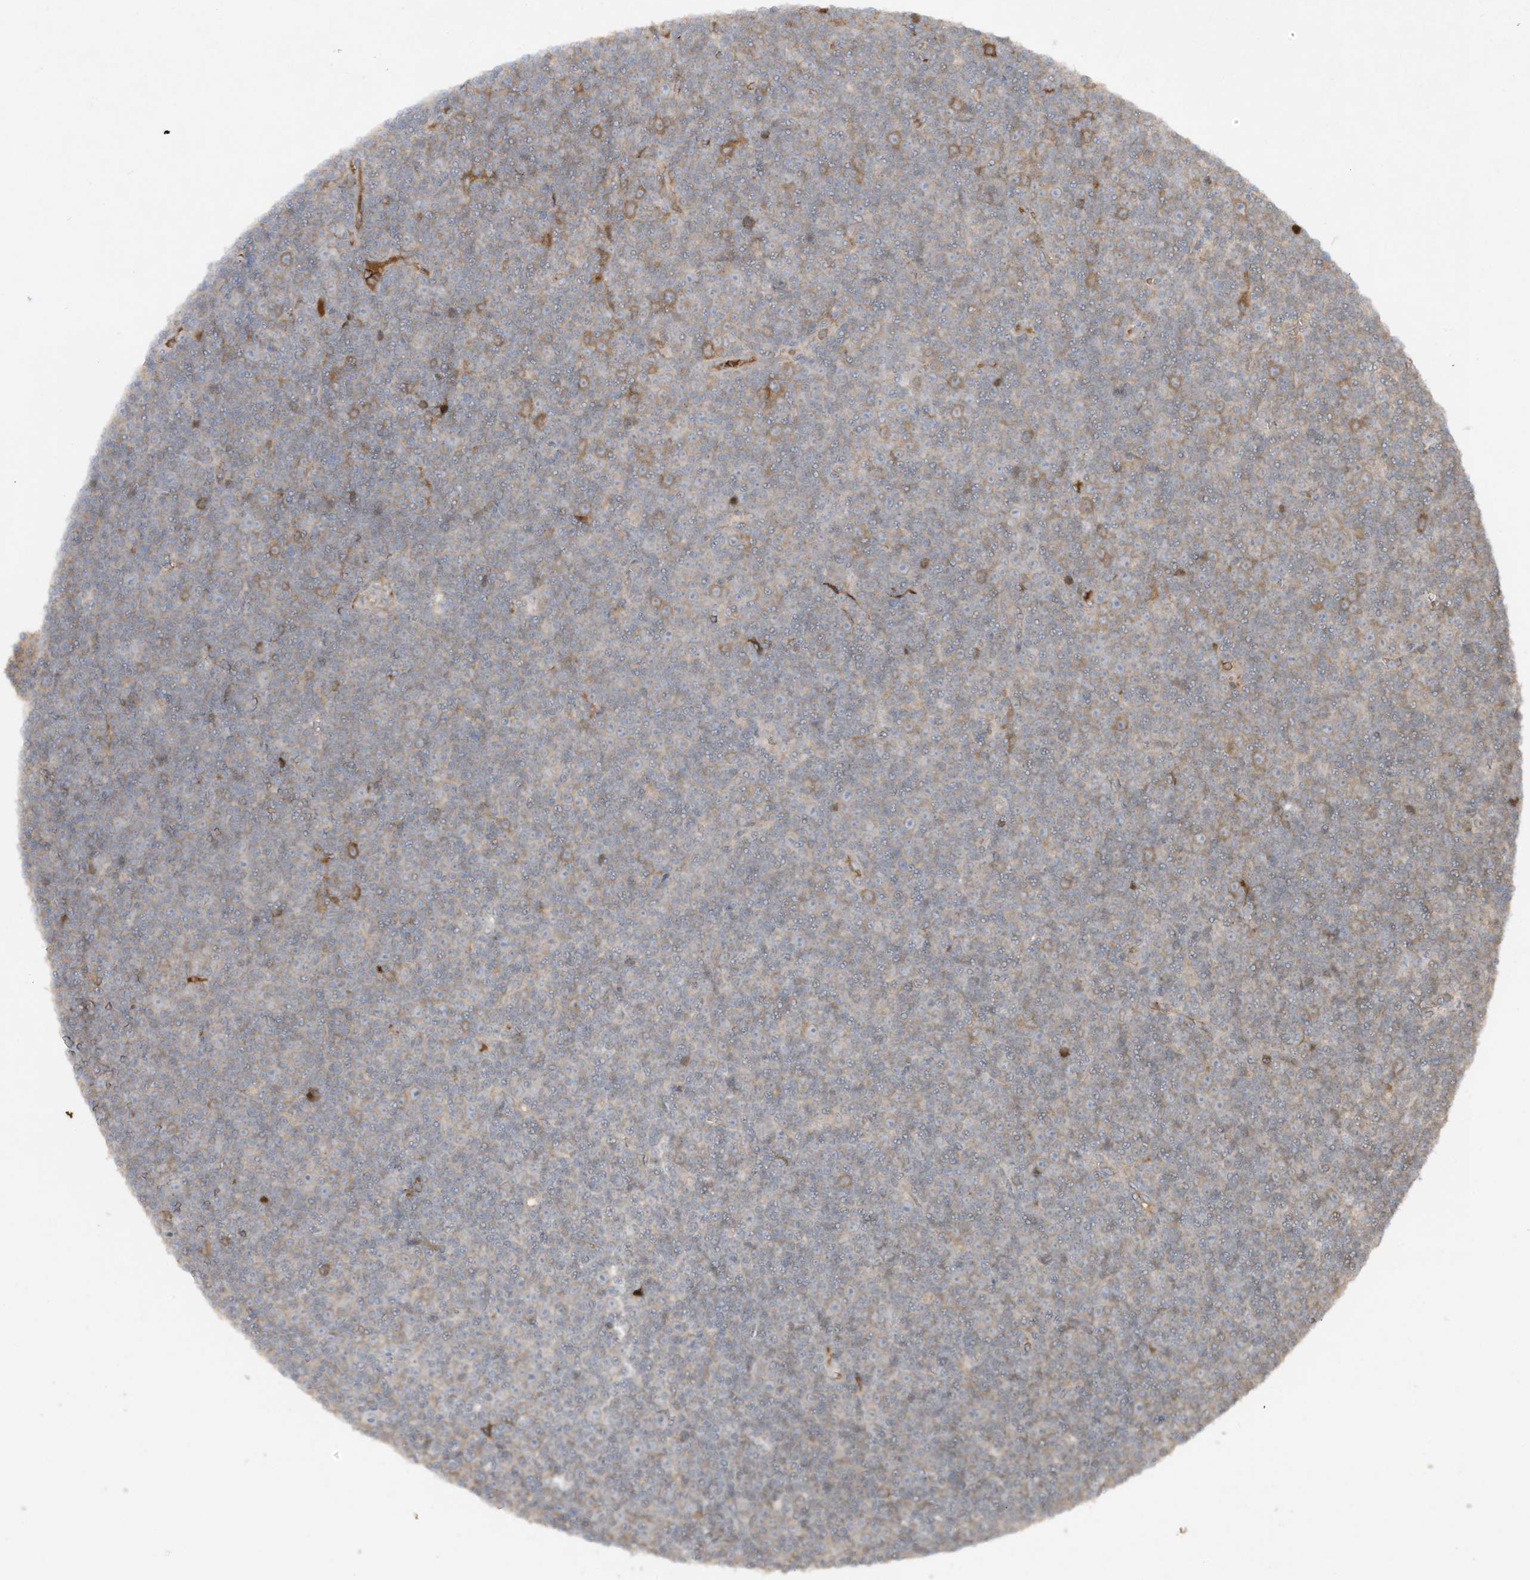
{"staining": {"intensity": "moderate", "quantity": "<25%", "location": "cytoplasmic/membranous"}, "tissue": "lymphoma", "cell_type": "Tumor cells", "image_type": "cancer", "snomed": [{"axis": "morphology", "description": "Malignant lymphoma, non-Hodgkin's type, Low grade"}, {"axis": "topography", "description": "Lymph node"}], "caption": "Immunohistochemical staining of human low-grade malignant lymphoma, non-Hodgkin's type reveals low levels of moderate cytoplasmic/membranous expression in about <25% of tumor cells. (Stains: DAB (3,3'-diaminobenzidine) in brown, nuclei in blue, Microscopy: brightfield microscopy at high magnification).", "gene": "FETUB", "patient": {"sex": "female", "age": 67}}